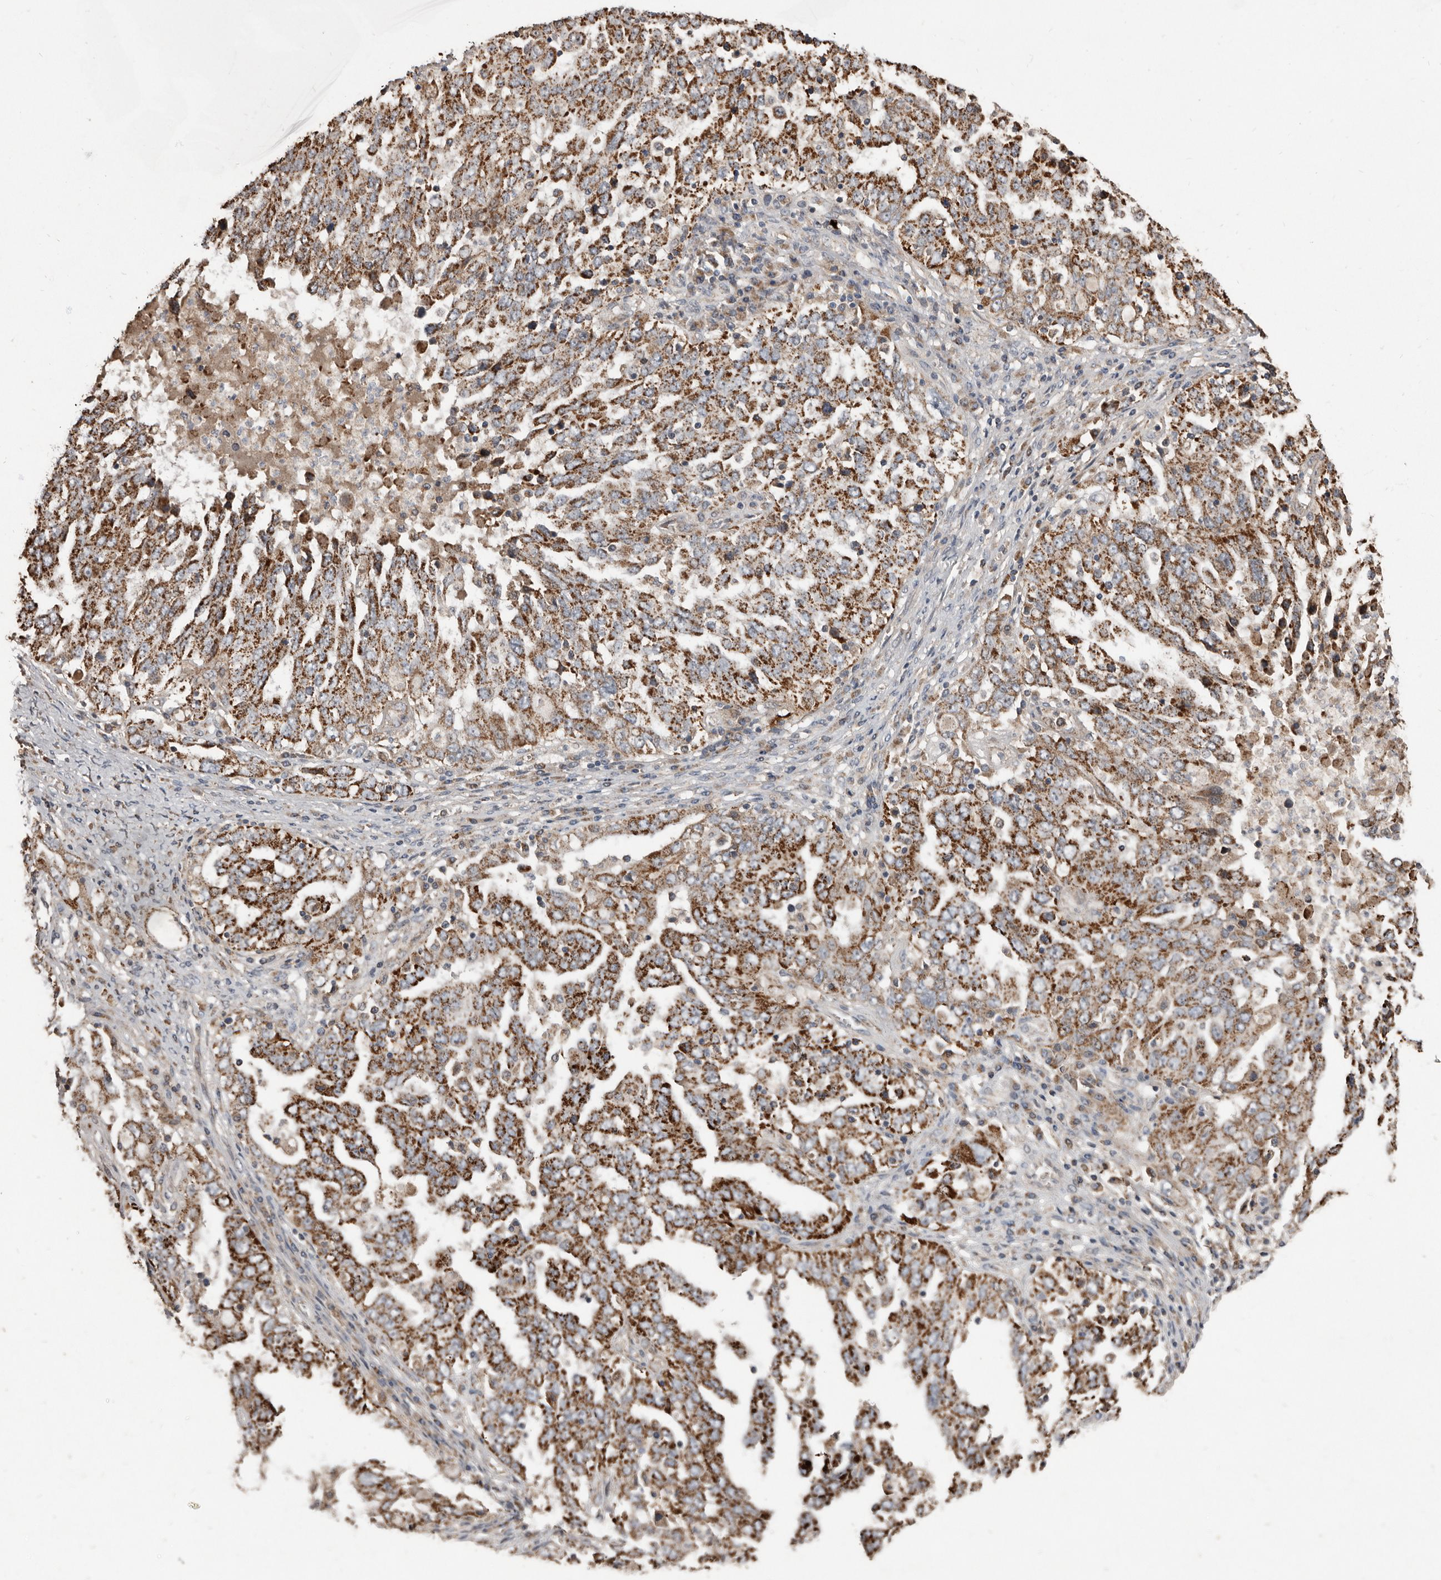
{"staining": {"intensity": "strong", "quantity": ">75%", "location": "cytoplasmic/membranous"}, "tissue": "ovarian cancer", "cell_type": "Tumor cells", "image_type": "cancer", "snomed": [{"axis": "morphology", "description": "Carcinoma, endometroid"}, {"axis": "topography", "description": "Ovary"}], "caption": "Ovarian cancer (endometroid carcinoma) tissue exhibits strong cytoplasmic/membranous positivity in about >75% of tumor cells", "gene": "KIF26B", "patient": {"sex": "female", "age": 62}}